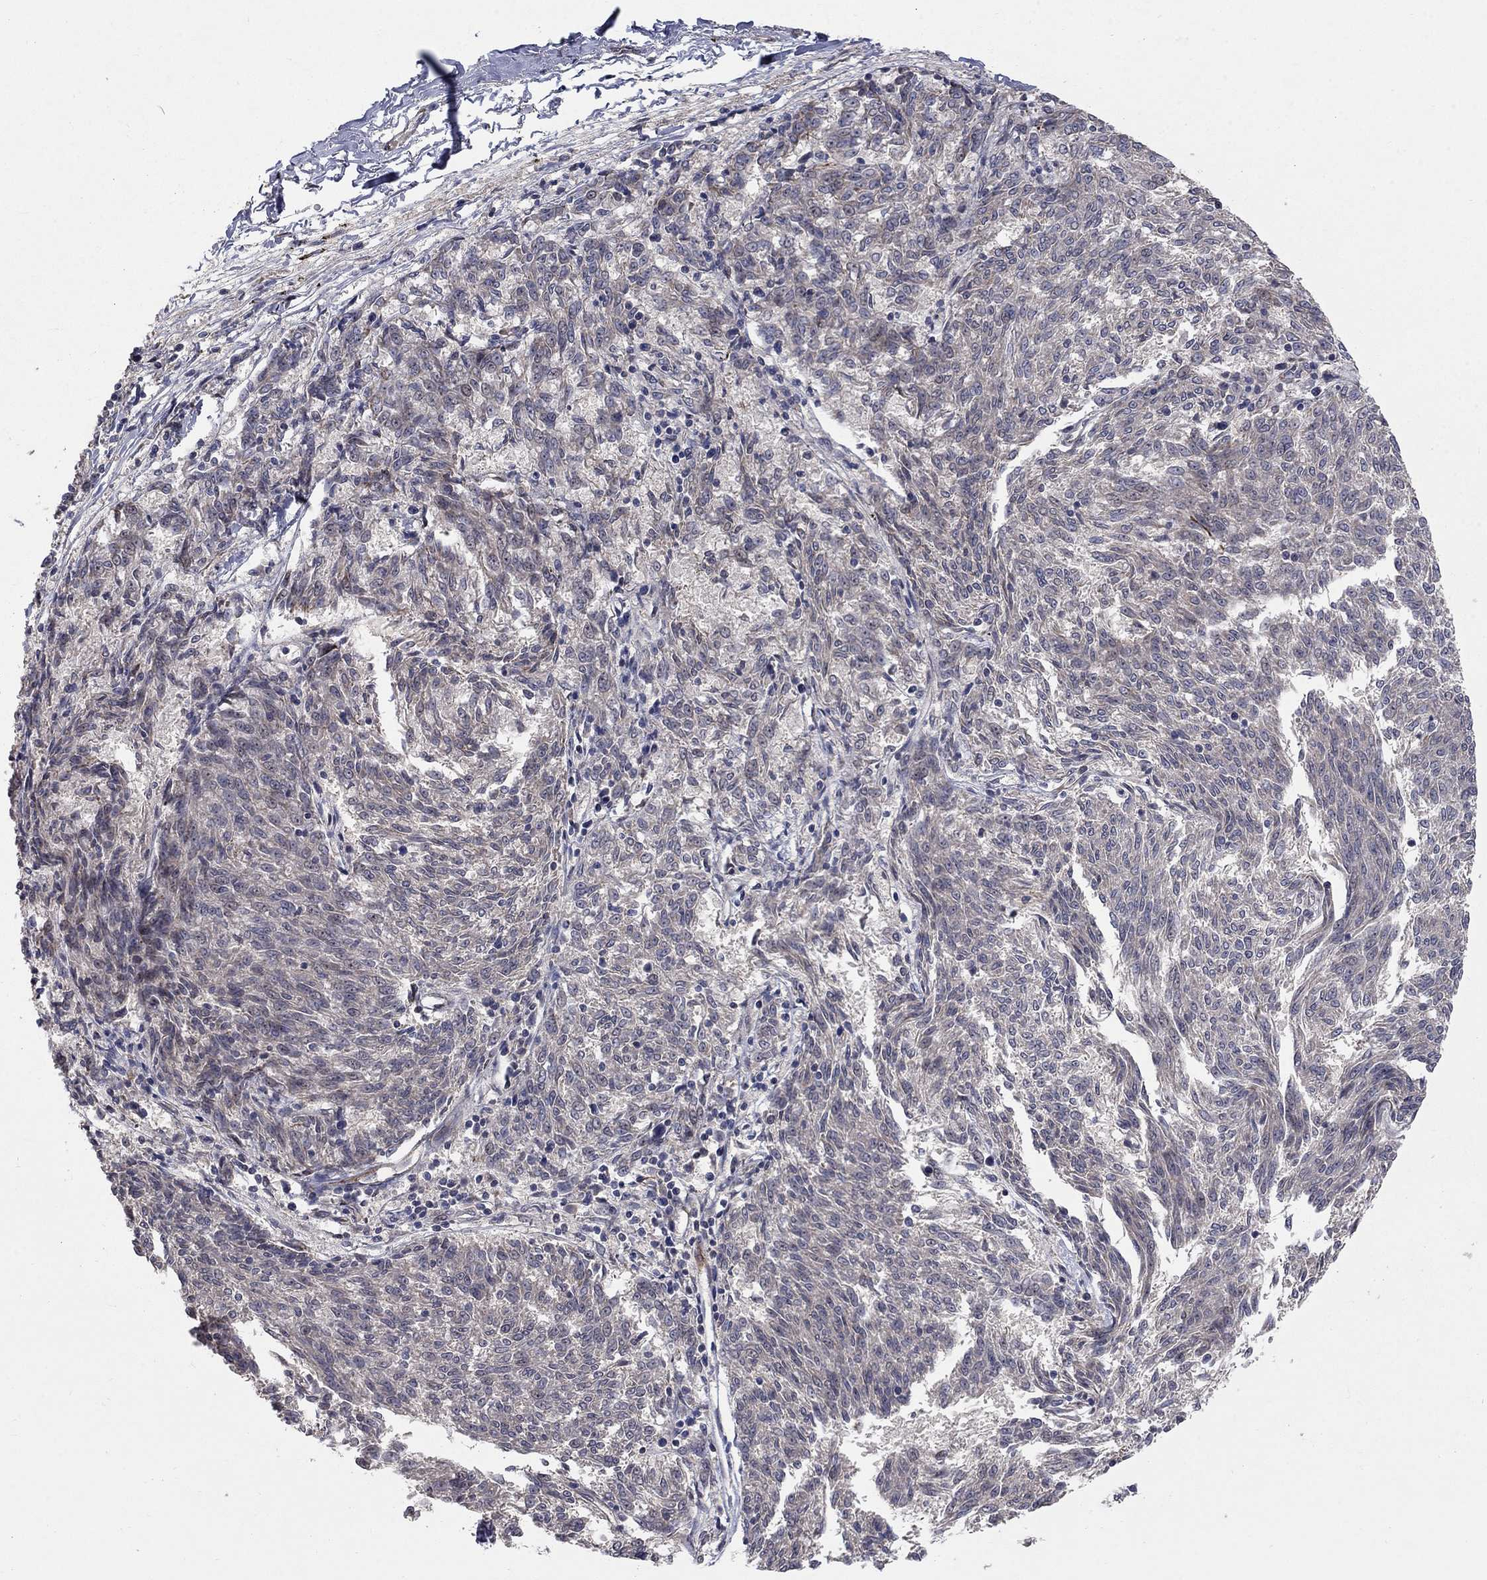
{"staining": {"intensity": "negative", "quantity": "none", "location": "none"}, "tissue": "melanoma", "cell_type": "Tumor cells", "image_type": "cancer", "snomed": [{"axis": "morphology", "description": "Malignant melanoma, NOS"}, {"axis": "topography", "description": "Skin"}], "caption": "A high-resolution image shows immunohistochemistry (IHC) staining of malignant melanoma, which shows no significant positivity in tumor cells.", "gene": "MSRA", "patient": {"sex": "female", "age": 72}}